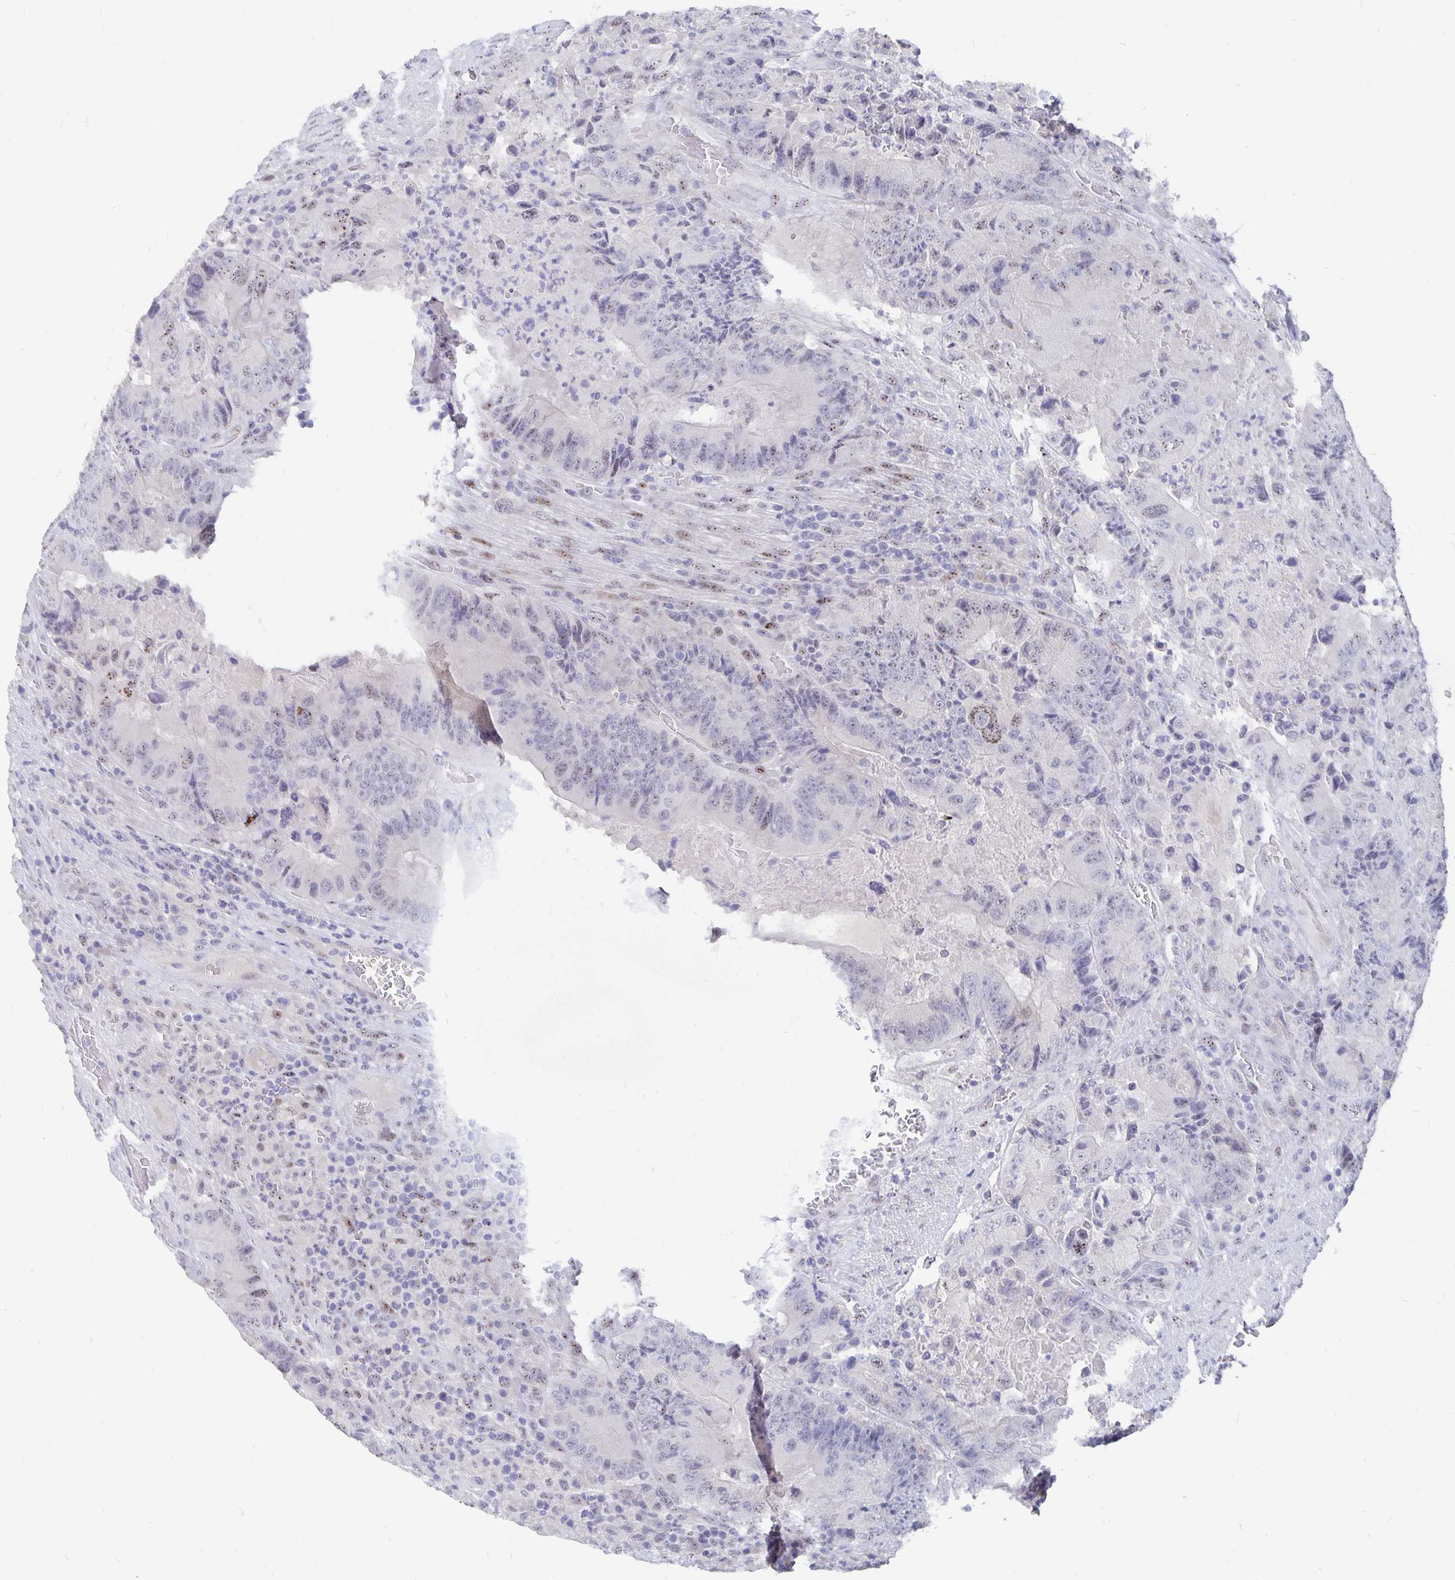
{"staining": {"intensity": "weak", "quantity": "<25%", "location": "nuclear"}, "tissue": "colorectal cancer", "cell_type": "Tumor cells", "image_type": "cancer", "snomed": [{"axis": "morphology", "description": "Adenocarcinoma, NOS"}, {"axis": "topography", "description": "Colon"}], "caption": "DAB (3,3'-diaminobenzidine) immunohistochemical staining of human adenocarcinoma (colorectal) exhibits no significant staining in tumor cells.", "gene": "SMOC1", "patient": {"sex": "female", "age": 86}}